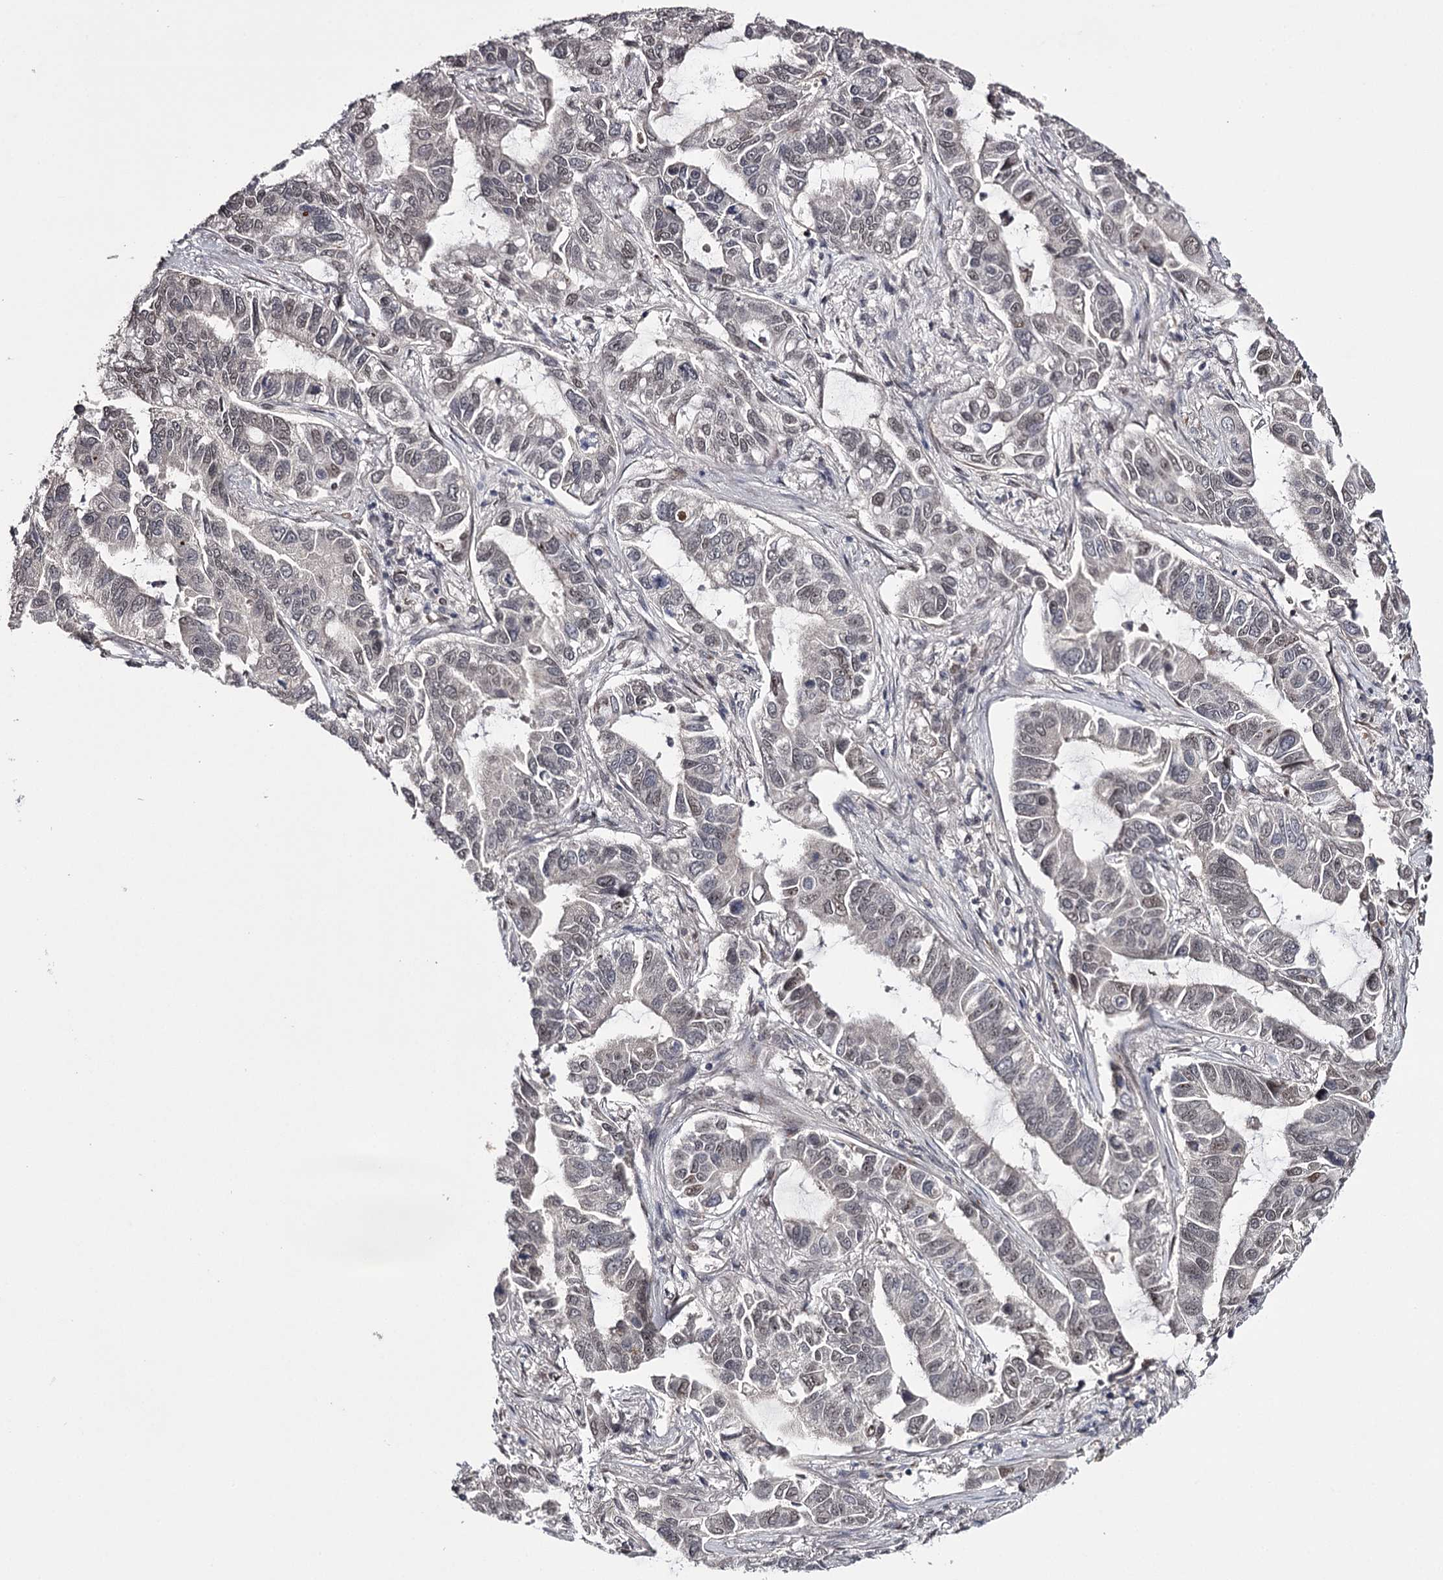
{"staining": {"intensity": "weak", "quantity": "25%-75%", "location": "nuclear"}, "tissue": "lung cancer", "cell_type": "Tumor cells", "image_type": "cancer", "snomed": [{"axis": "morphology", "description": "Adenocarcinoma, NOS"}, {"axis": "topography", "description": "Lung"}], "caption": "Protein expression analysis of lung adenocarcinoma shows weak nuclear positivity in about 25%-75% of tumor cells. (DAB IHC, brown staining for protein, blue staining for nuclei).", "gene": "TTC33", "patient": {"sex": "male", "age": 64}}